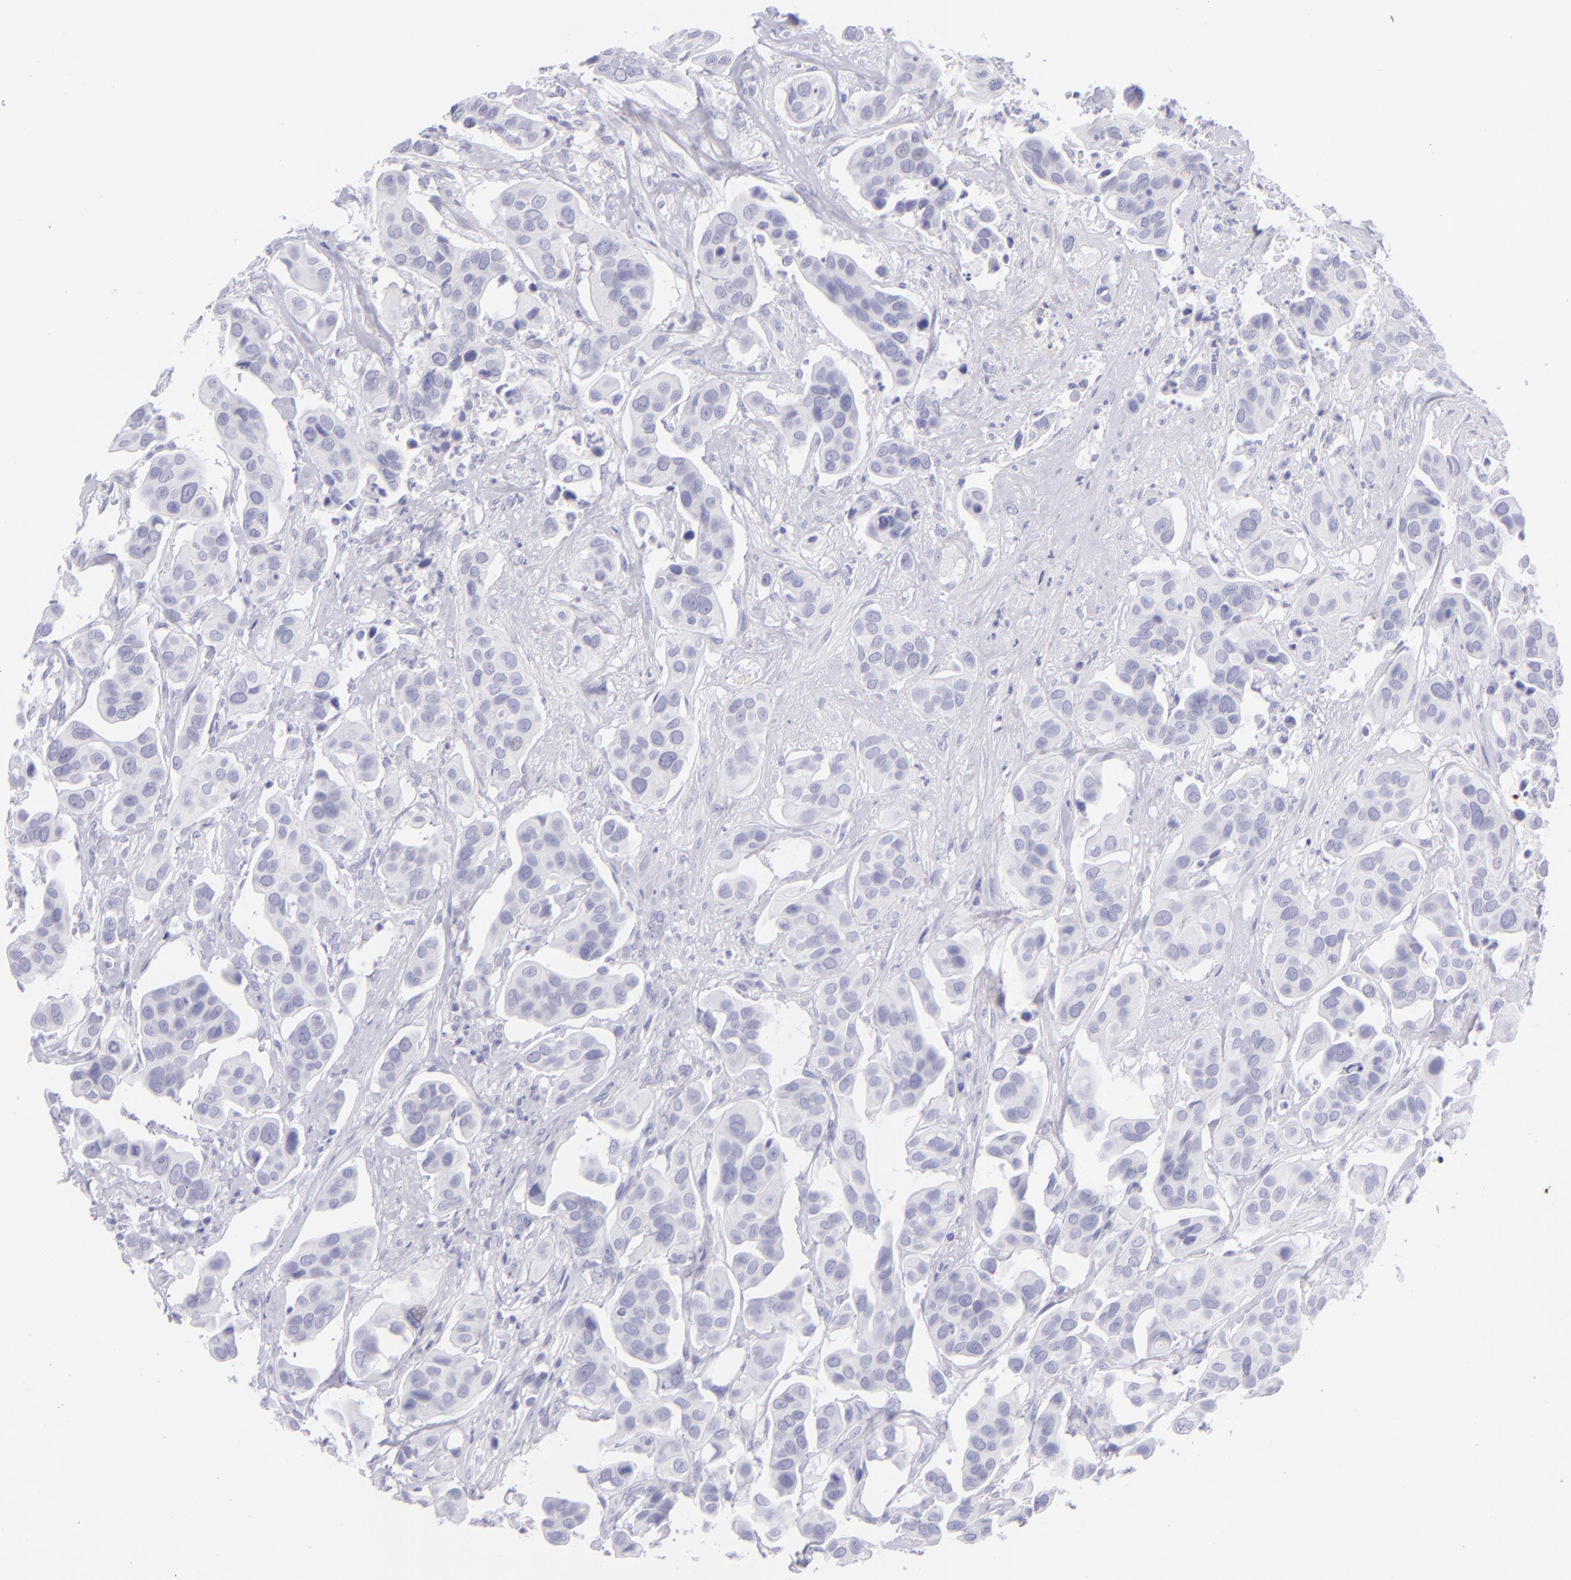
{"staining": {"intensity": "negative", "quantity": "none", "location": "none"}, "tissue": "urothelial cancer", "cell_type": "Tumor cells", "image_type": "cancer", "snomed": [{"axis": "morphology", "description": "Adenocarcinoma, NOS"}, {"axis": "topography", "description": "Urinary bladder"}], "caption": "An IHC photomicrograph of urothelial cancer is shown. There is no staining in tumor cells of urothelial cancer. The staining is performed using DAB brown chromogen with nuclei counter-stained in using hematoxylin.", "gene": "CD72", "patient": {"sex": "male", "age": 61}}